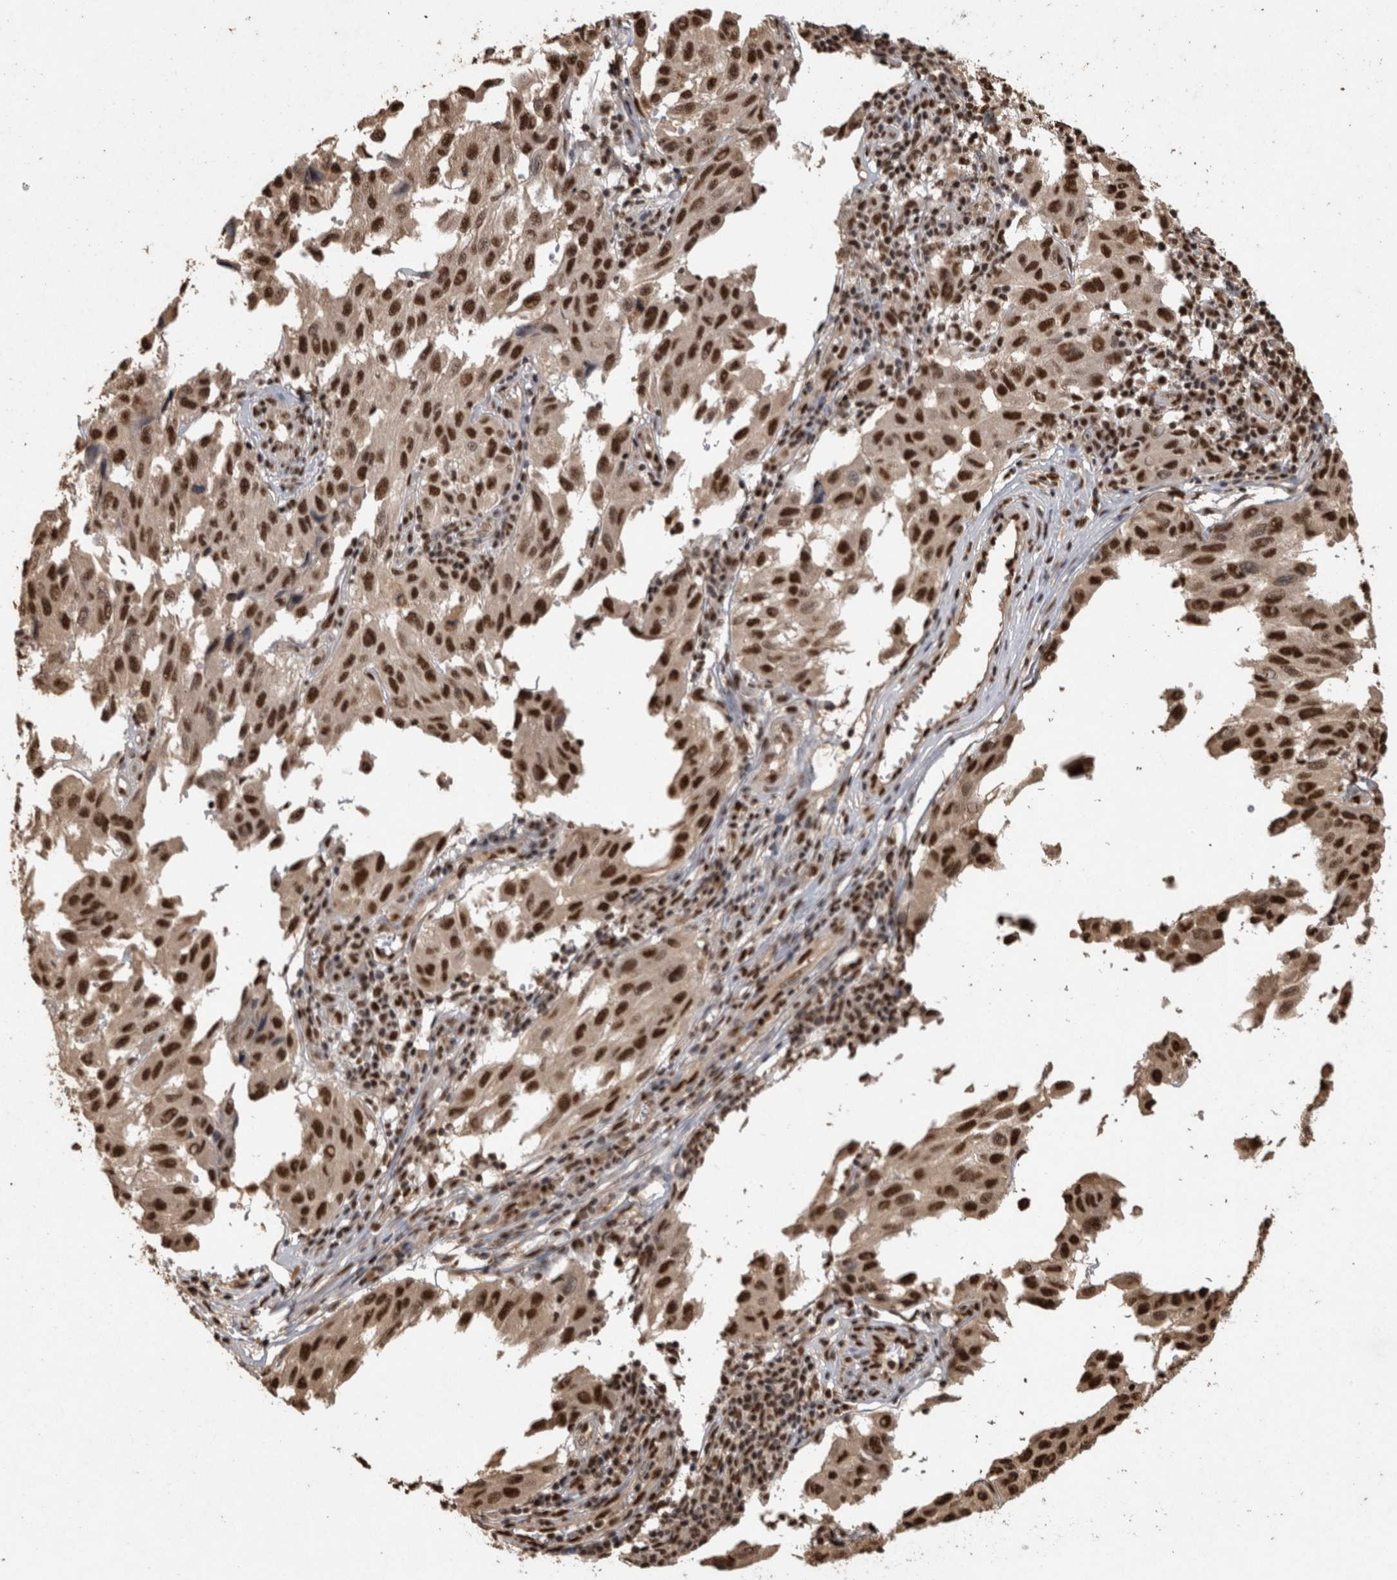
{"staining": {"intensity": "strong", "quantity": ">75%", "location": "nuclear"}, "tissue": "melanoma", "cell_type": "Tumor cells", "image_type": "cancer", "snomed": [{"axis": "morphology", "description": "Malignant melanoma, NOS"}, {"axis": "topography", "description": "Skin"}], "caption": "The immunohistochemical stain highlights strong nuclear positivity in tumor cells of malignant melanoma tissue.", "gene": "RAD50", "patient": {"sex": "male", "age": 30}}